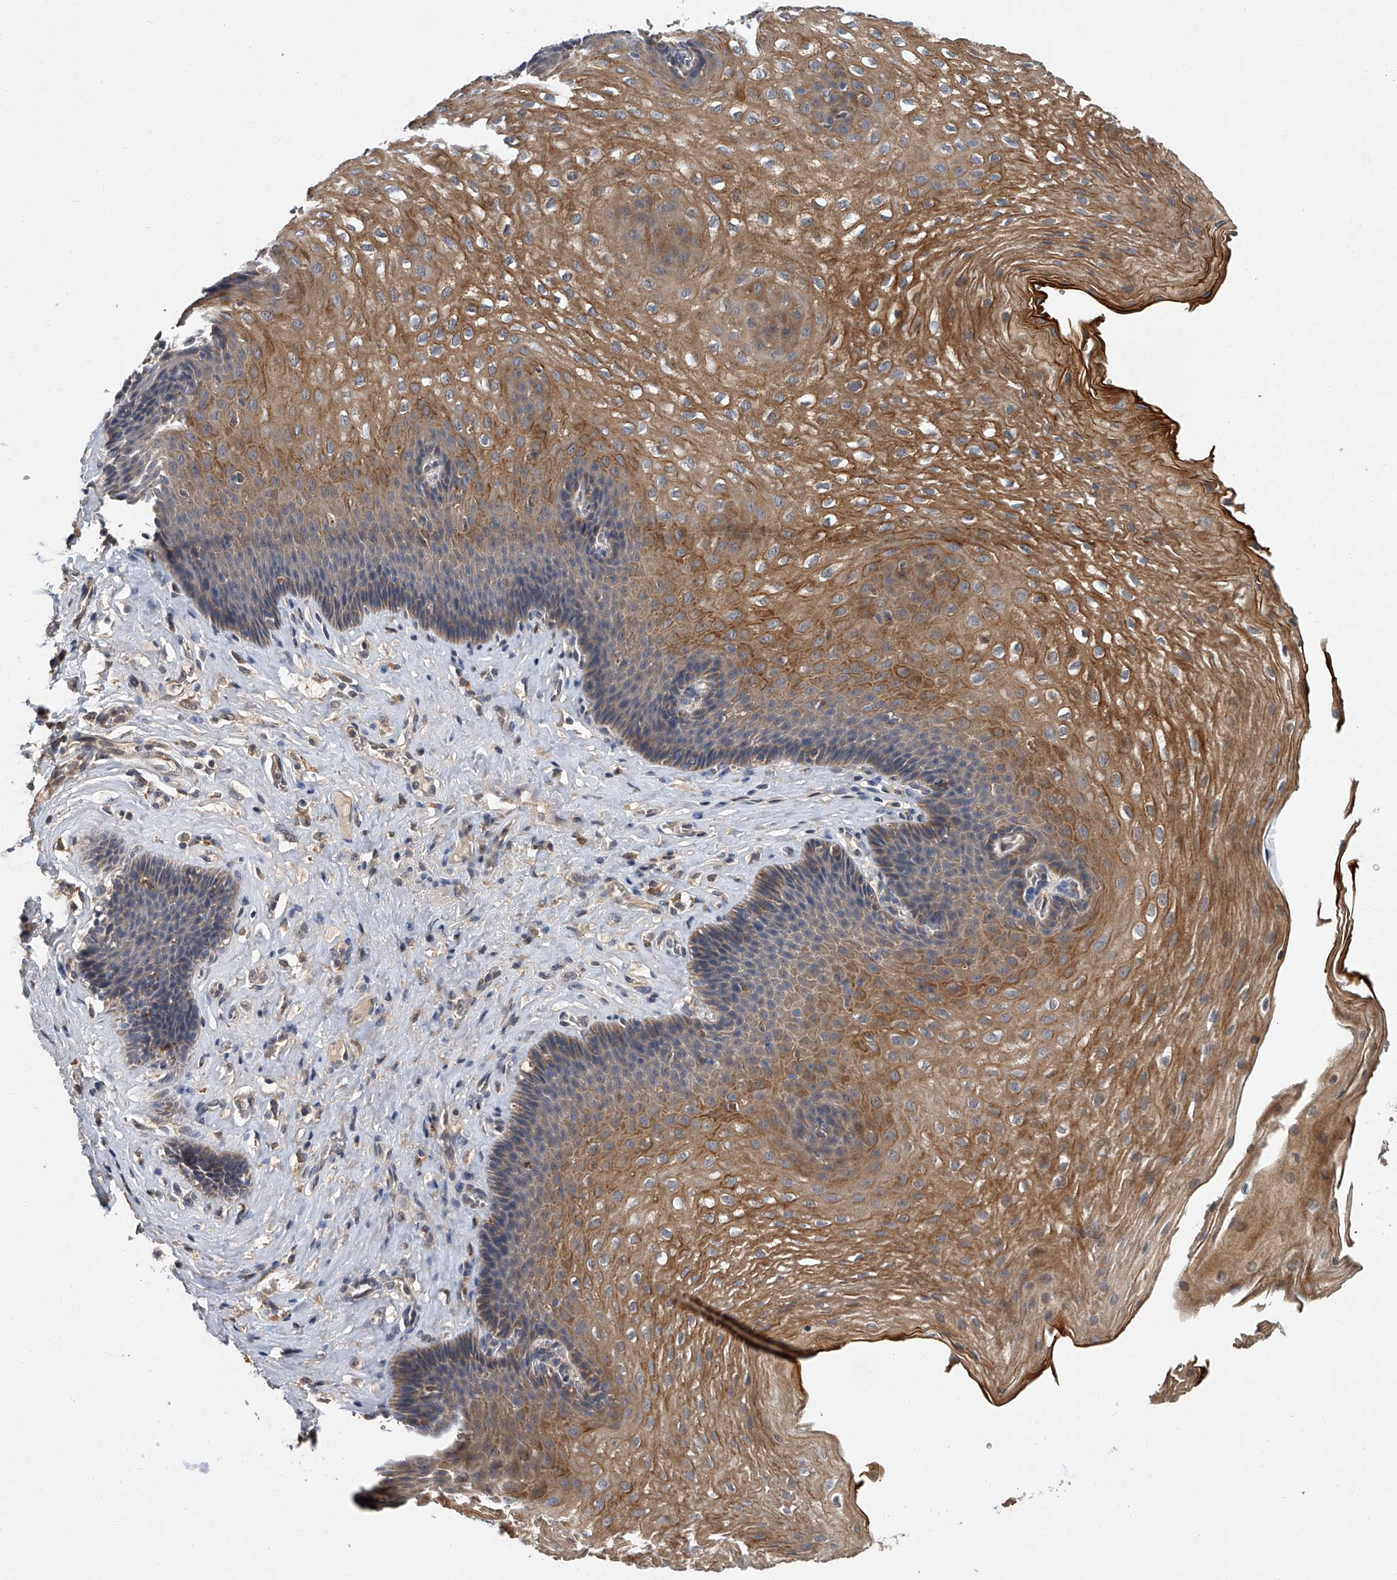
{"staining": {"intensity": "moderate", "quantity": "25%-75%", "location": "cytoplasmic/membranous"}, "tissue": "esophagus", "cell_type": "Squamous epithelial cells", "image_type": "normal", "snomed": [{"axis": "morphology", "description": "Normal tissue, NOS"}, {"axis": "topography", "description": "Esophagus"}], "caption": "Protein staining of unremarkable esophagus shows moderate cytoplasmic/membranous staining in approximately 25%-75% of squamous epithelial cells. (brown staining indicates protein expression, while blue staining denotes nuclei).", "gene": "JAG2", "patient": {"sex": "female", "age": 66}}